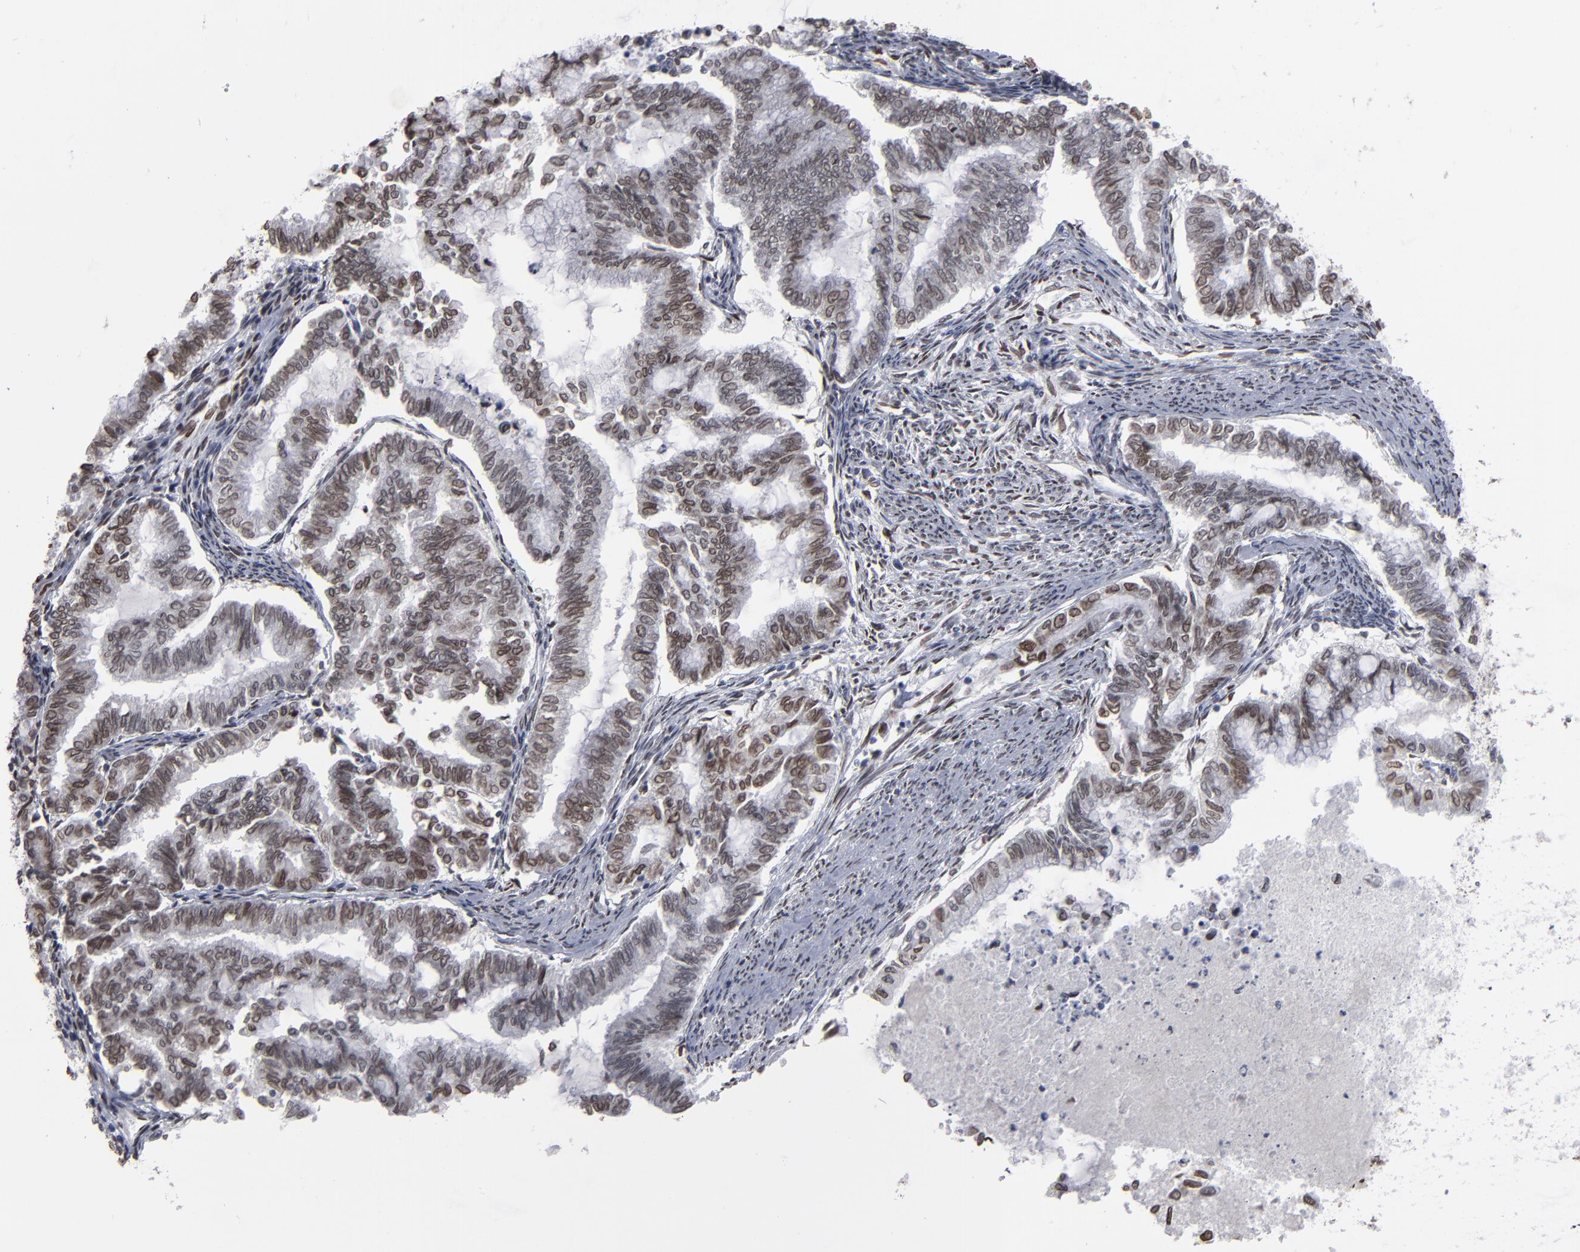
{"staining": {"intensity": "moderate", "quantity": "<25%", "location": "nuclear"}, "tissue": "endometrial cancer", "cell_type": "Tumor cells", "image_type": "cancer", "snomed": [{"axis": "morphology", "description": "Adenocarcinoma, NOS"}, {"axis": "topography", "description": "Endometrium"}], "caption": "The photomicrograph demonstrates staining of adenocarcinoma (endometrial), revealing moderate nuclear protein staining (brown color) within tumor cells.", "gene": "BAZ1A", "patient": {"sex": "female", "age": 79}}